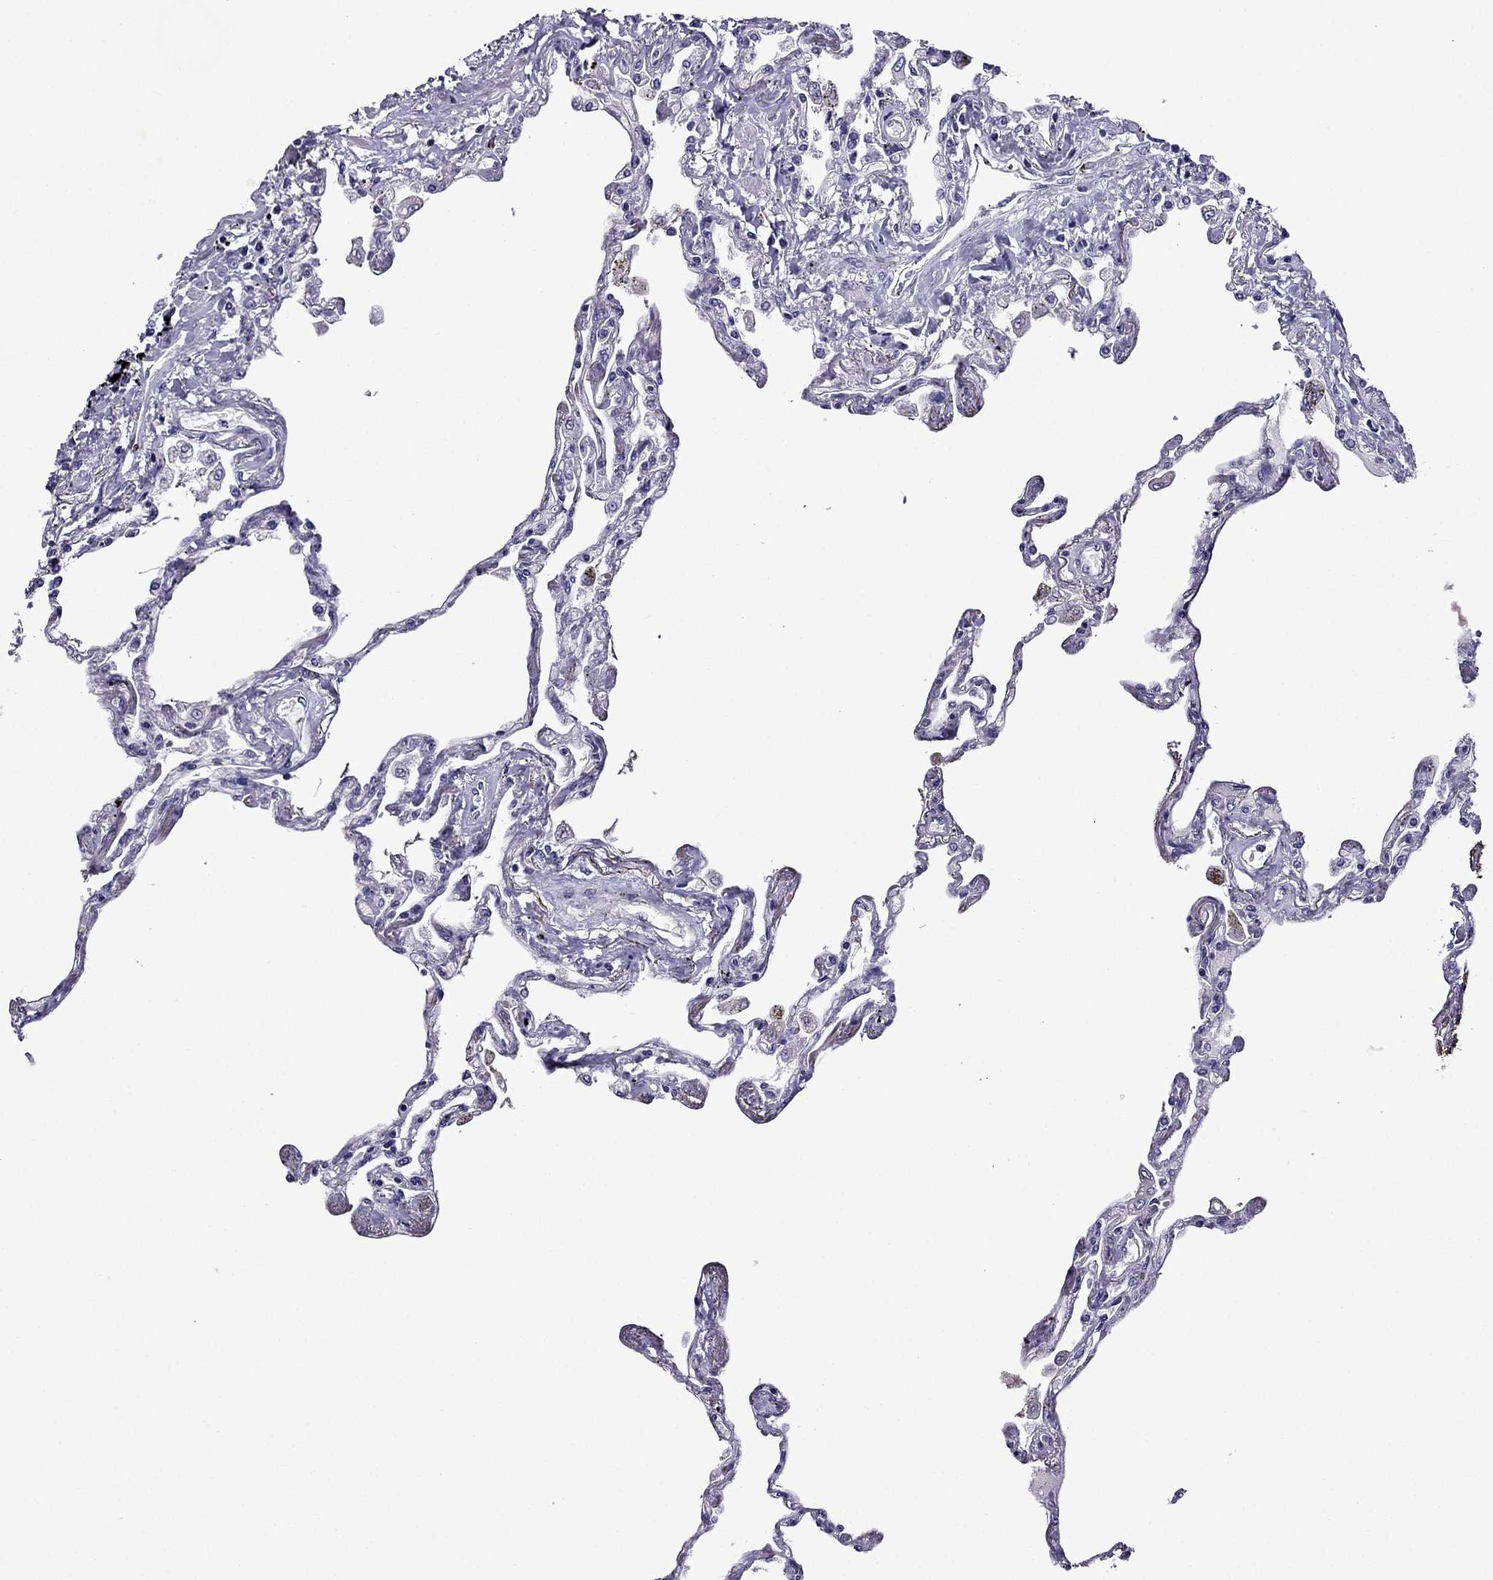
{"staining": {"intensity": "negative", "quantity": "none", "location": "none"}, "tissue": "lung", "cell_type": "Alveolar cells", "image_type": "normal", "snomed": [{"axis": "morphology", "description": "Normal tissue, NOS"}, {"axis": "morphology", "description": "Adenocarcinoma, NOS"}, {"axis": "topography", "description": "Cartilage tissue"}, {"axis": "topography", "description": "Lung"}], "caption": "Alveolar cells show no significant staining in benign lung.", "gene": "TDRD1", "patient": {"sex": "female", "age": 67}}